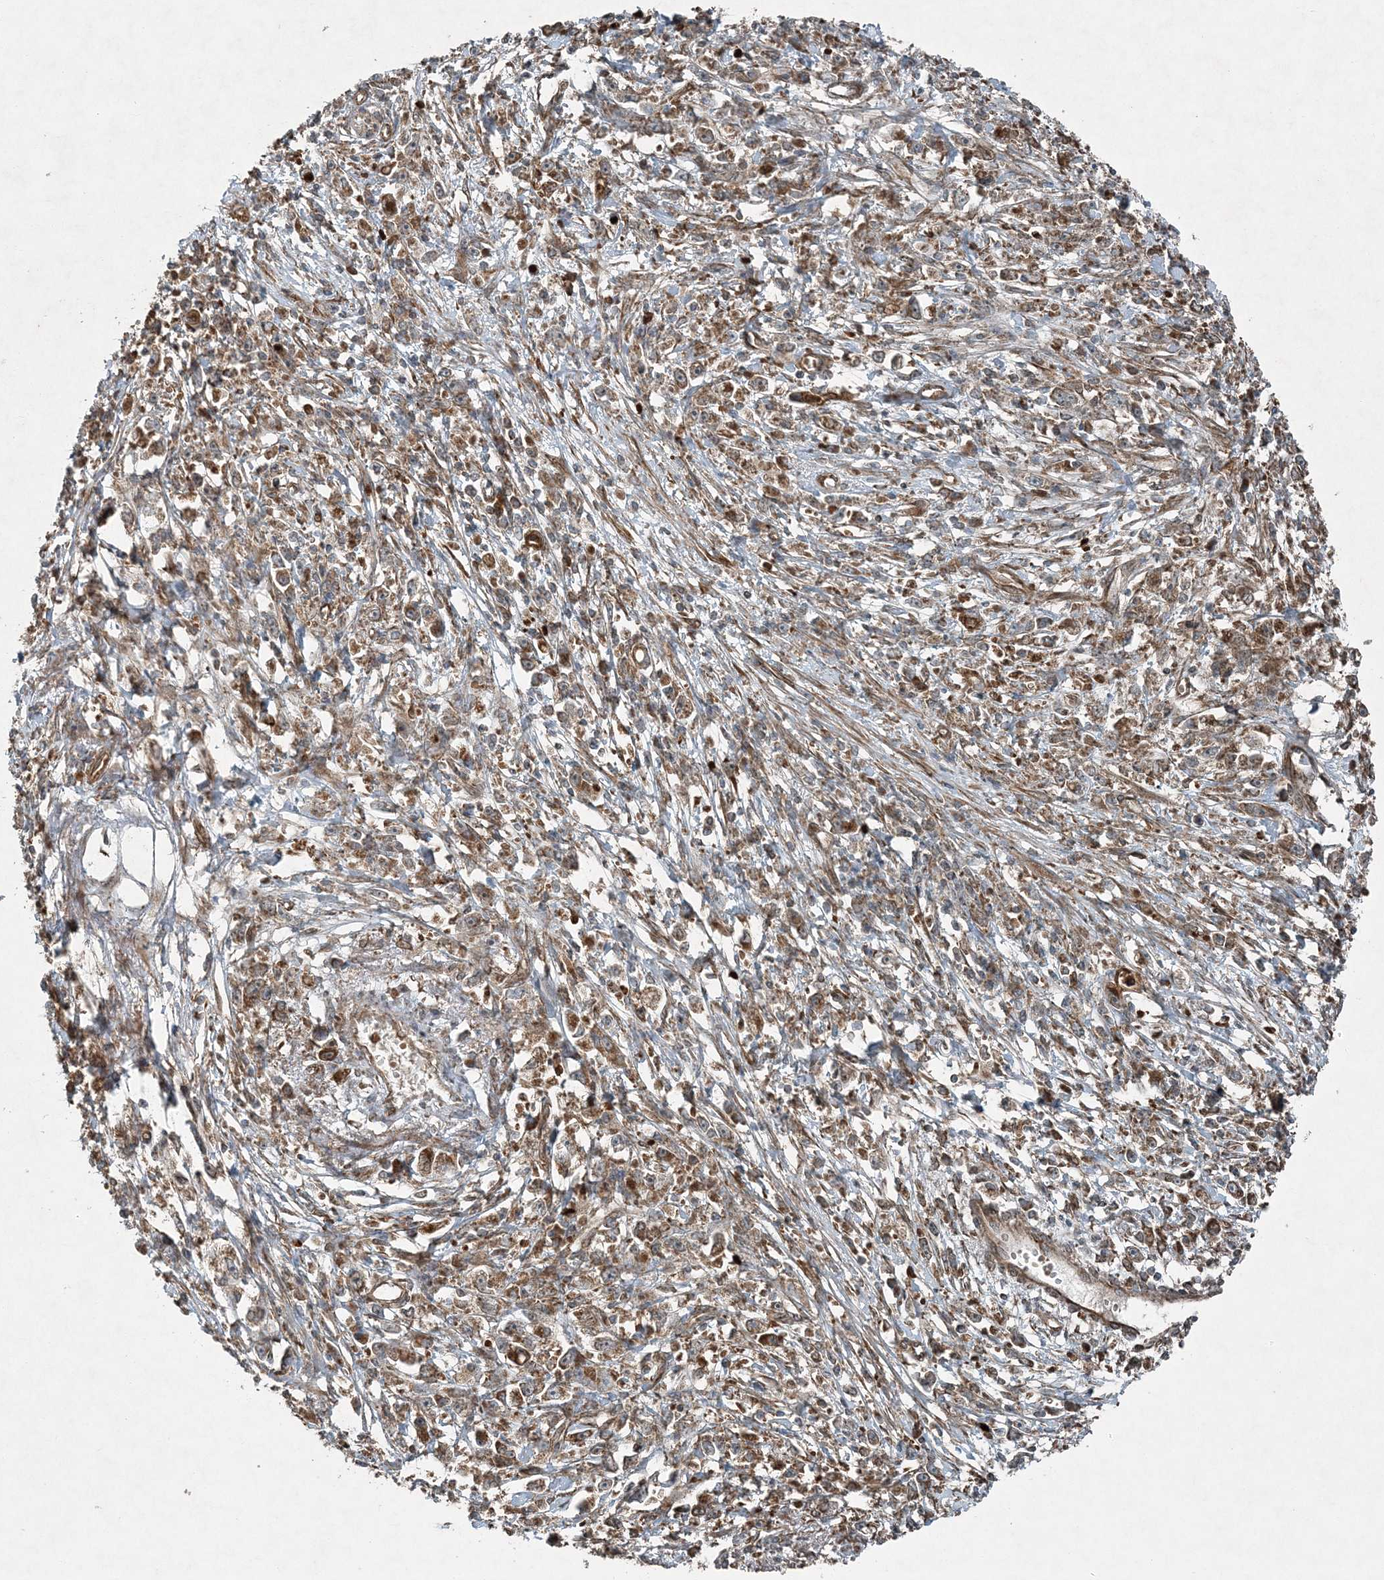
{"staining": {"intensity": "moderate", "quantity": ">75%", "location": "cytoplasmic/membranous"}, "tissue": "stomach cancer", "cell_type": "Tumor cells", "image_type": "cancer", "snomed": [{"axis": "morphology", "description": "Adenocarcinoma, NOS"}, {"axis": "topography", "description": "Stomach"}], "caption": "An immunohistochemistry micrograph of tumor tissue is shown. Protein staining in brown labels moderate cytoplasmic/membranous positivity in adenocarcinoma (stomach) within tumor cells. The staining was performed using DAB (3,3'-diaminobenzidine), with brown indicating positive protein expression. Nuclei are stained blue with hematoxylin.", "gene": "COPS7B", "patient": {"sex": "female", "age": 59}}